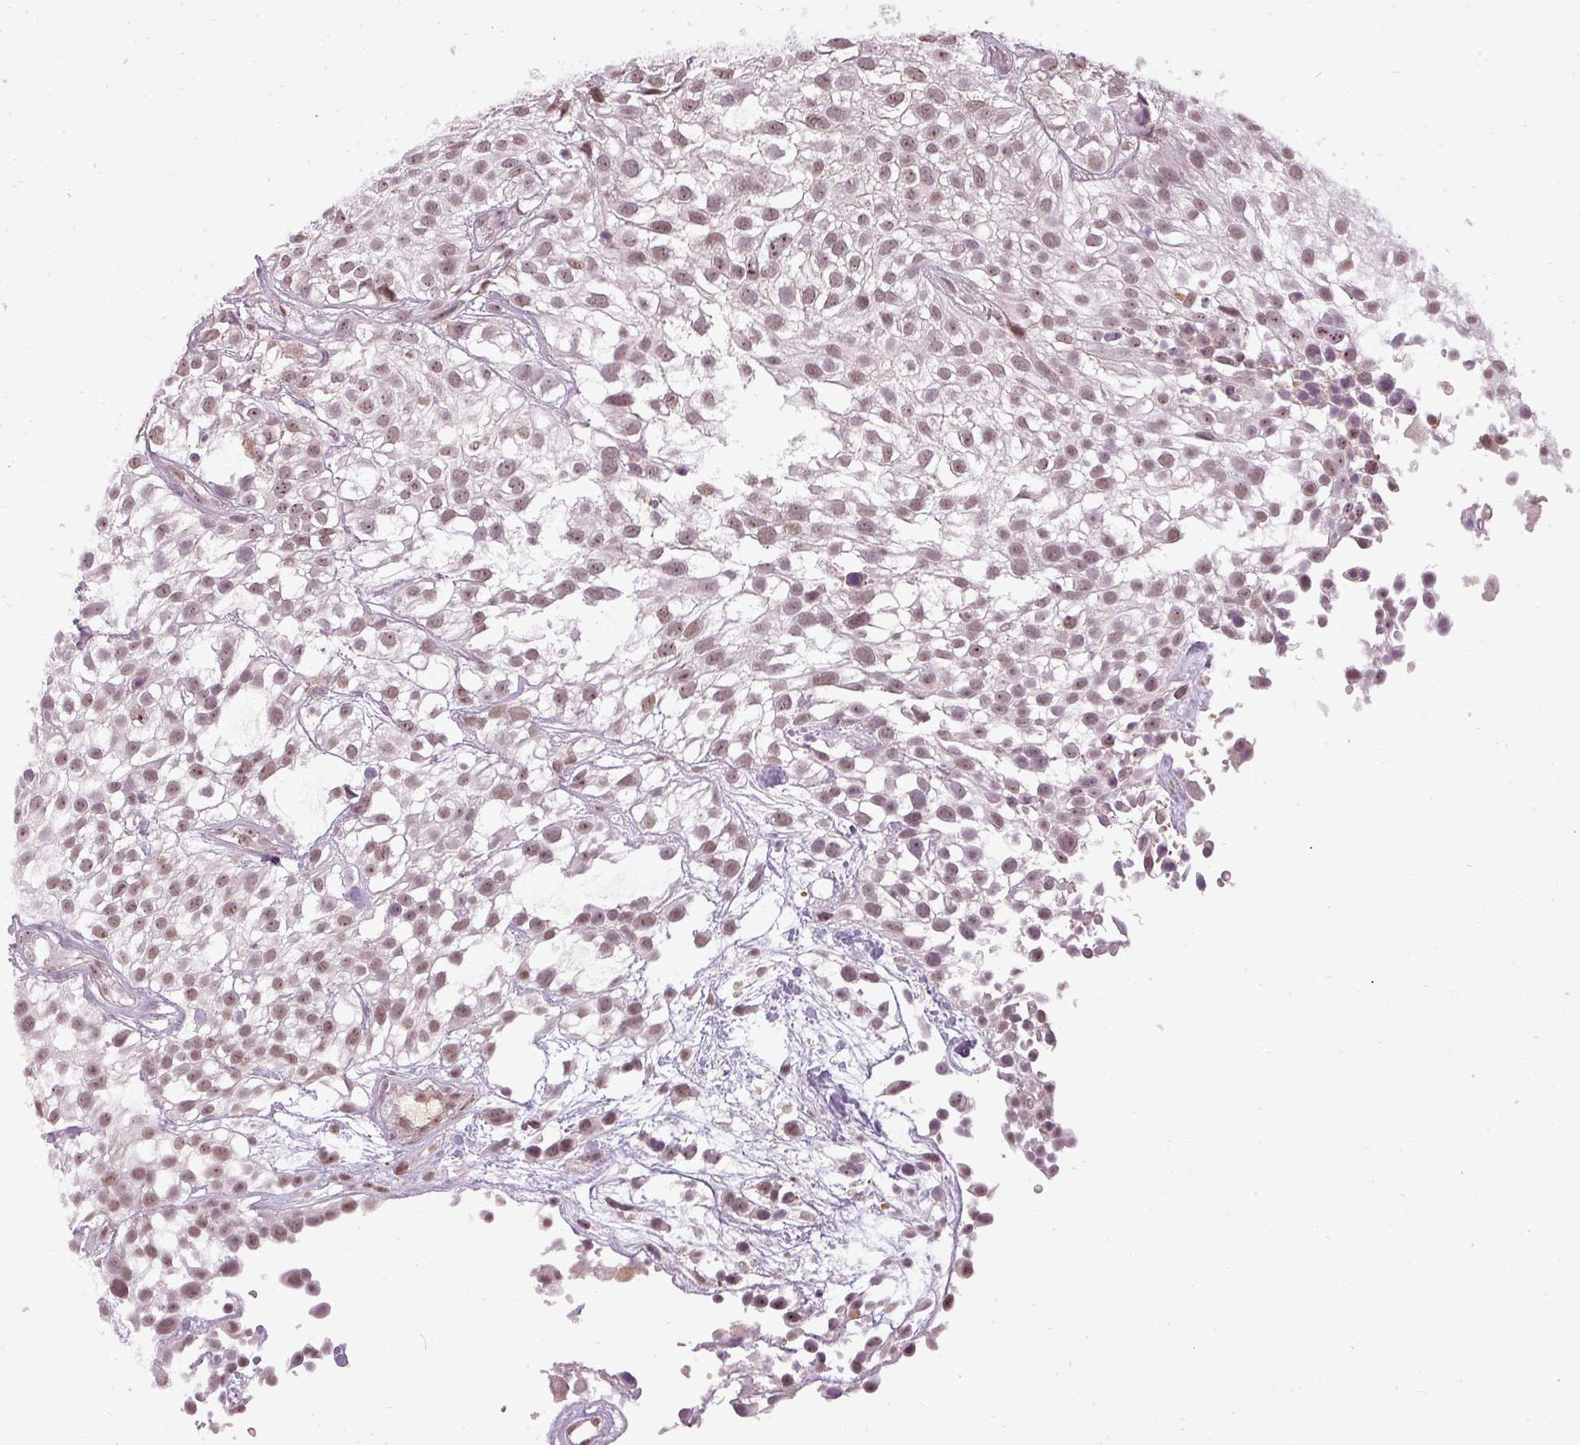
{"staining": {"intensity": "moderate", "quantity": ">75%", "location": "nuclear"}, "tissue": "urothelial cancer", "cell_type": "Tumor cells", "image_type": "cancer", "snomed": [{"axis": "morphology", "description": "Urothelial carcinoma, High grade"}, {"axis": "topography", "description": "Urinary bladder"}], "caption": "Human urothelial cancer stained with a protein marker demonstrates moderate staining in tumor cells.", "gene": "BCAS3", "patient": {"sex": "male", "age": 56}}